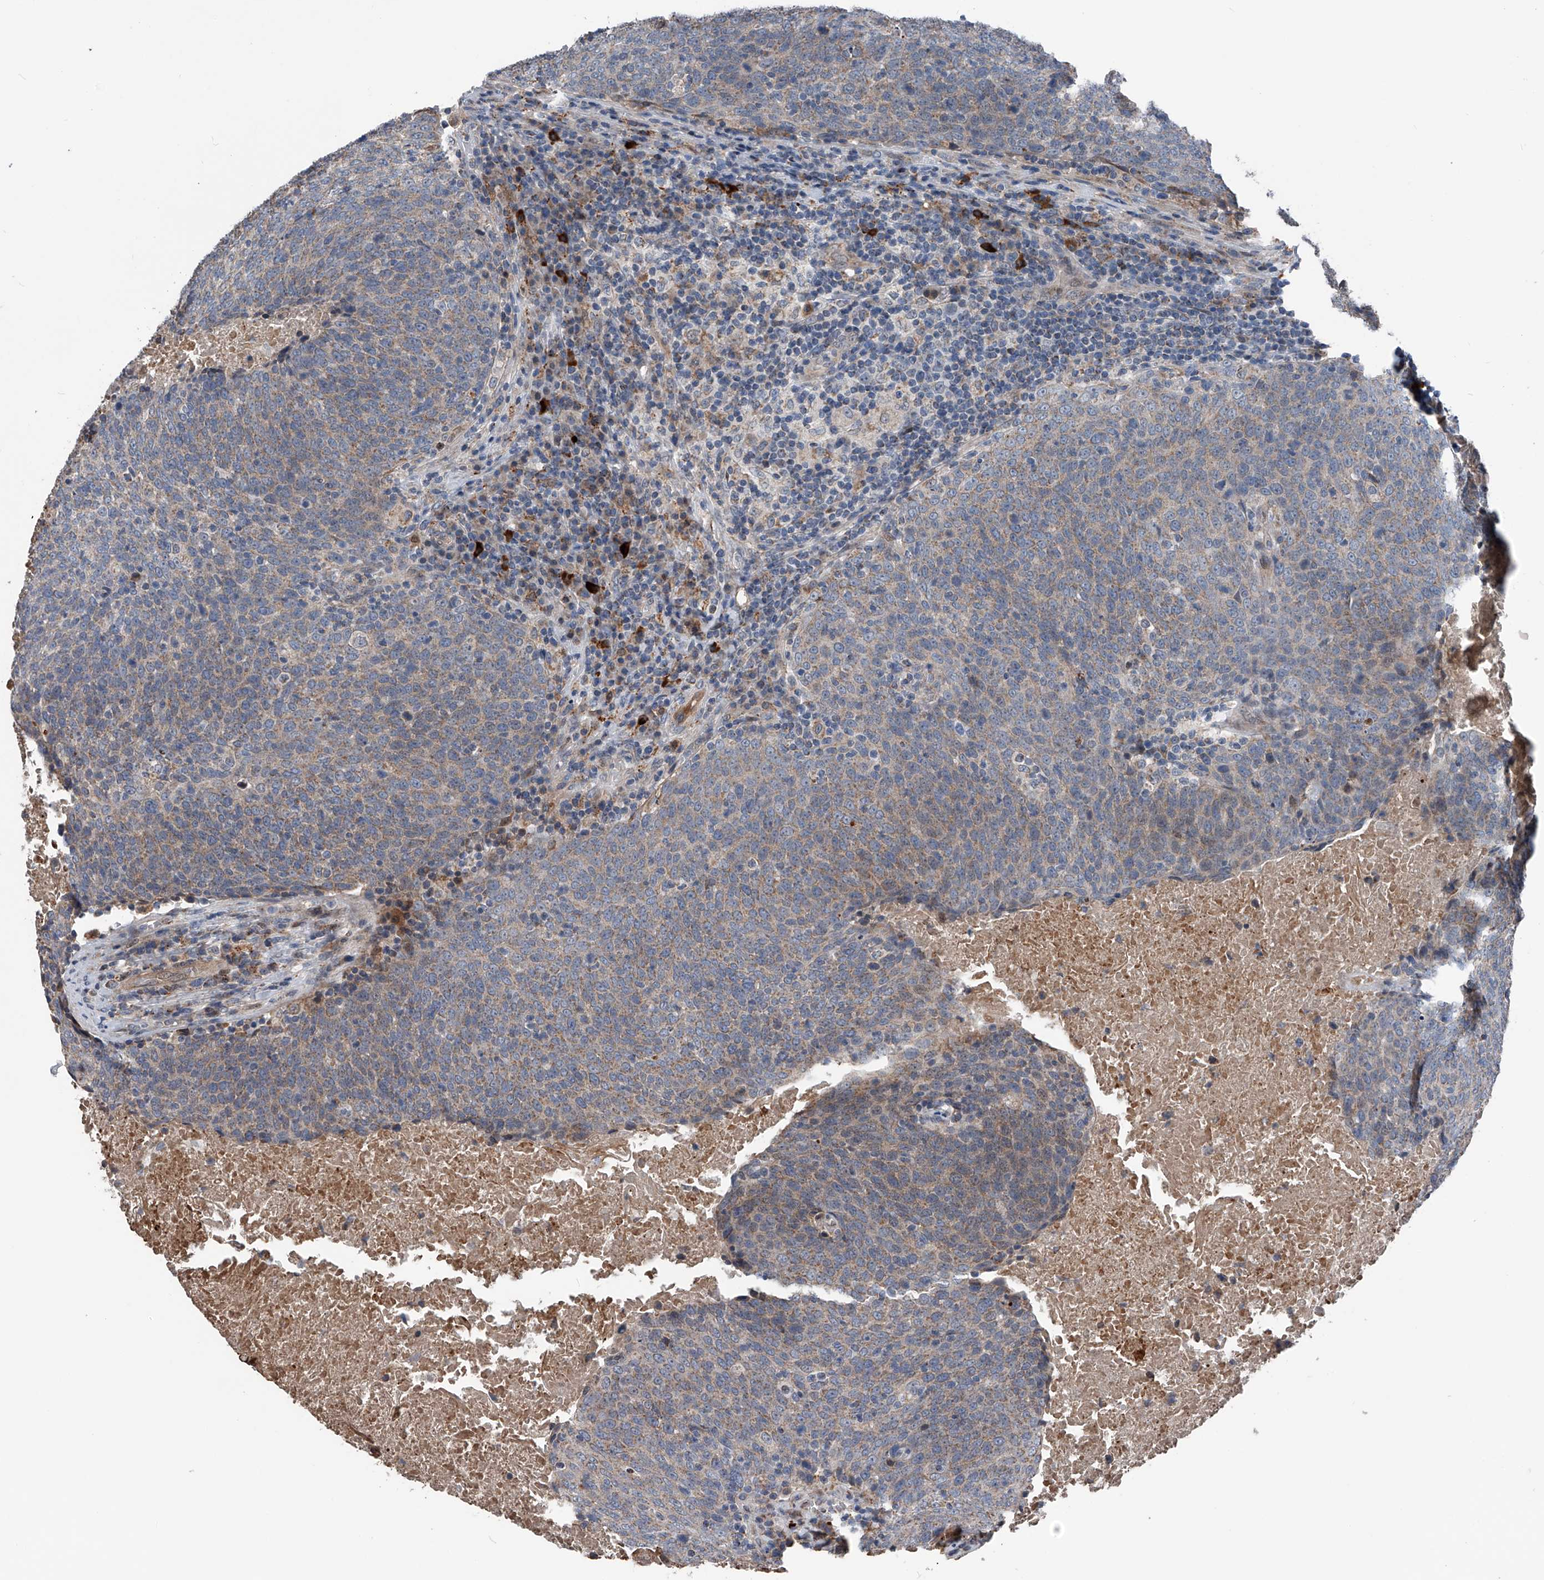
{"staining": {"intensity": "weak", "quantity": ">75%", "location": "cytoplasmic/membranous"}, "tissue": "head and neck cancer", "cell_type": "Tumor cells", "image_type": "cancer", "snomed": [{"axis": "morphology", "description": "Squamous cell carcinoma, NOS"}, {"axis": "morphology", "description": "Squamous cell carcinoma, metastatic, NOS"}, {"axis": "topography", "description": "Lymph node"}, {"axis": "topography", "description": "Head-Neck"}], "caption": "Protein expression analysis of head and neck cancer (squamous cell carcinoma) displays weak cytoplasmic/membranous staining in about >75% of tumor cells.", "gene": "DST", "patient": {"sex": "male", "age": 62}}